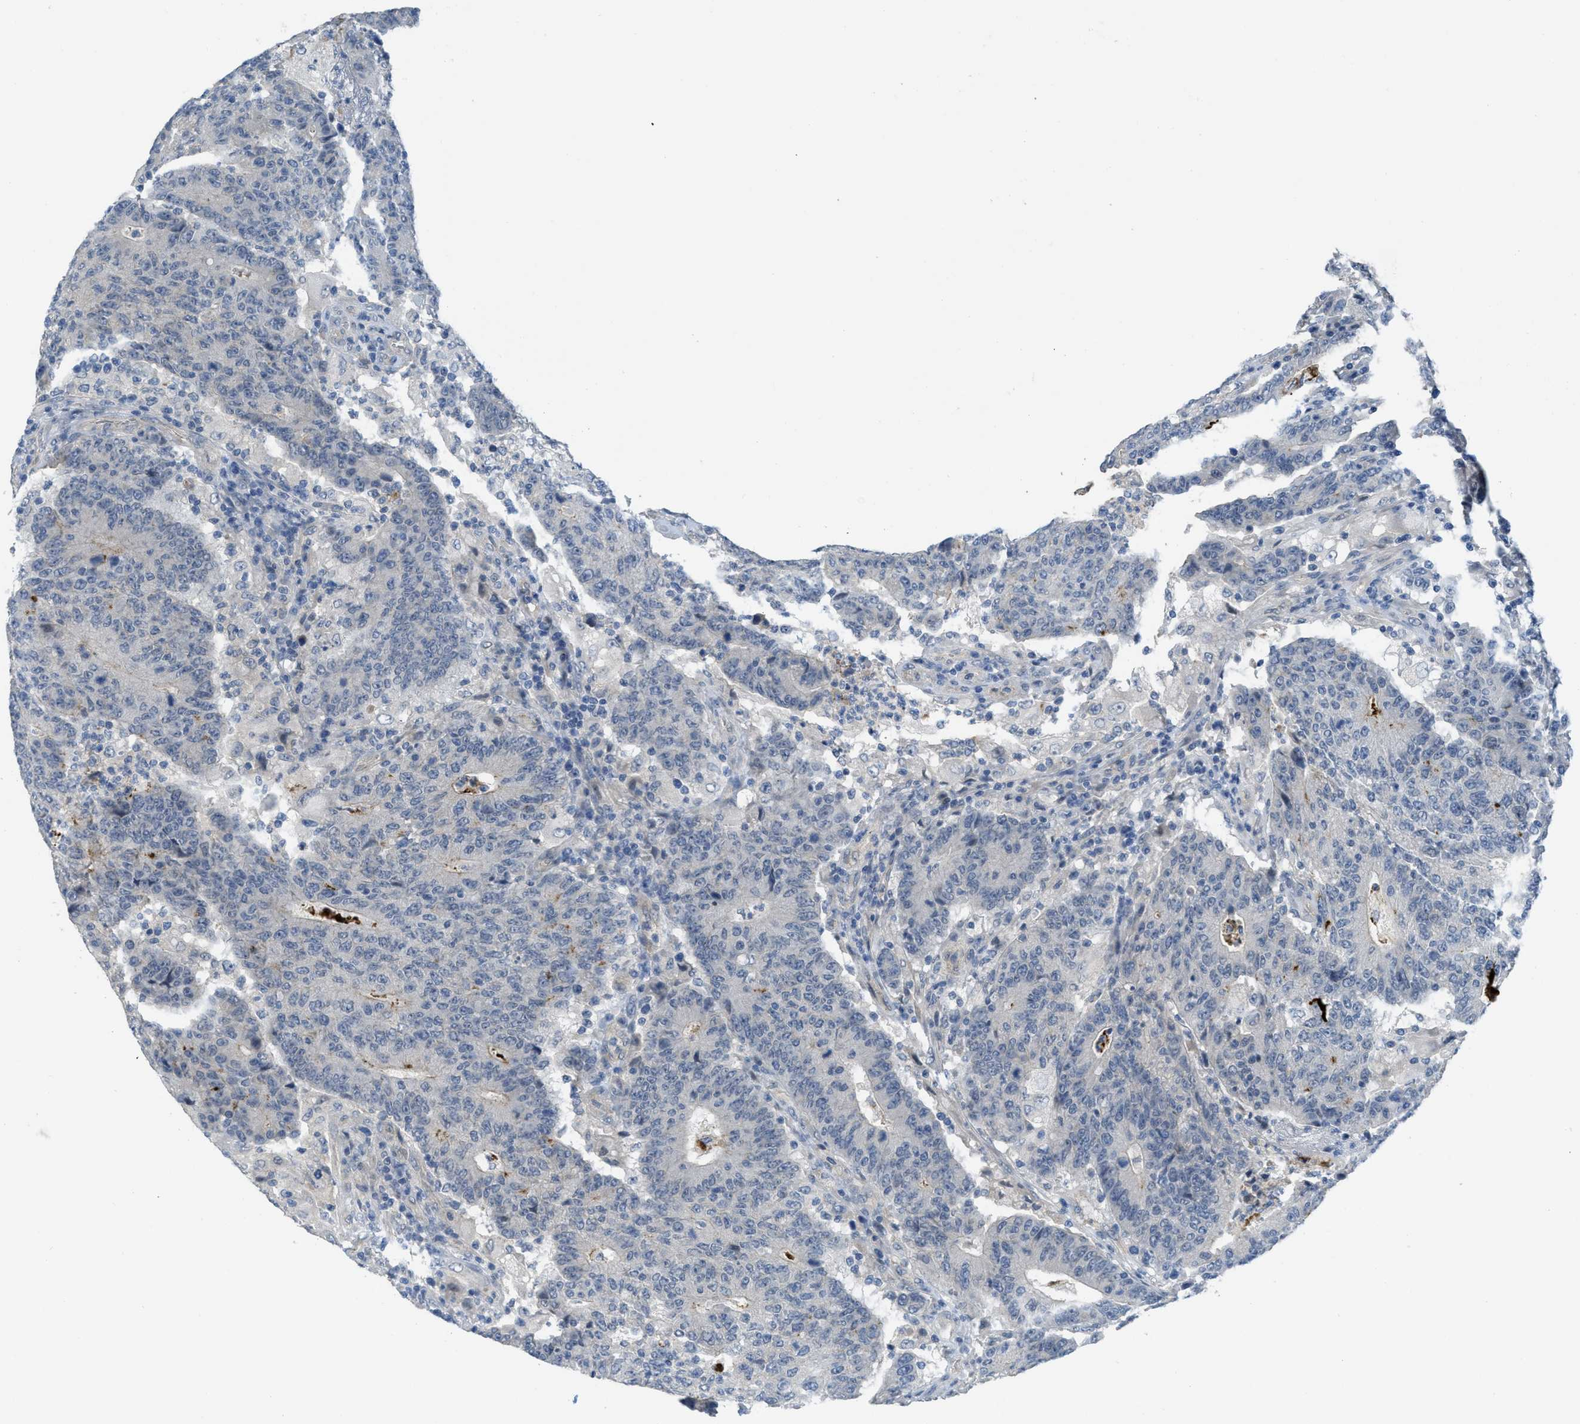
{"staining": {"intensity": "negative", "quantity": "none", "location": "none"}, "tissue": "colorectal cancer", "cell_type": "Tumor cells", "image_type": "cancer", "snomed": [{"axis": "morphology", "description": "Normal tissue, NOS"}, {"axis": "morphology", "description": "Adenocarcinoma, NOS"}, {"axis": "topography", "description": "Colon"}], "caption": "The histopathology image demonstrates no significant staining in tumor cells of colorectal cancer (adenocarcinoma).", "gene": "TNFAIP1", "patient": {"sex": "female", "age": 75}}